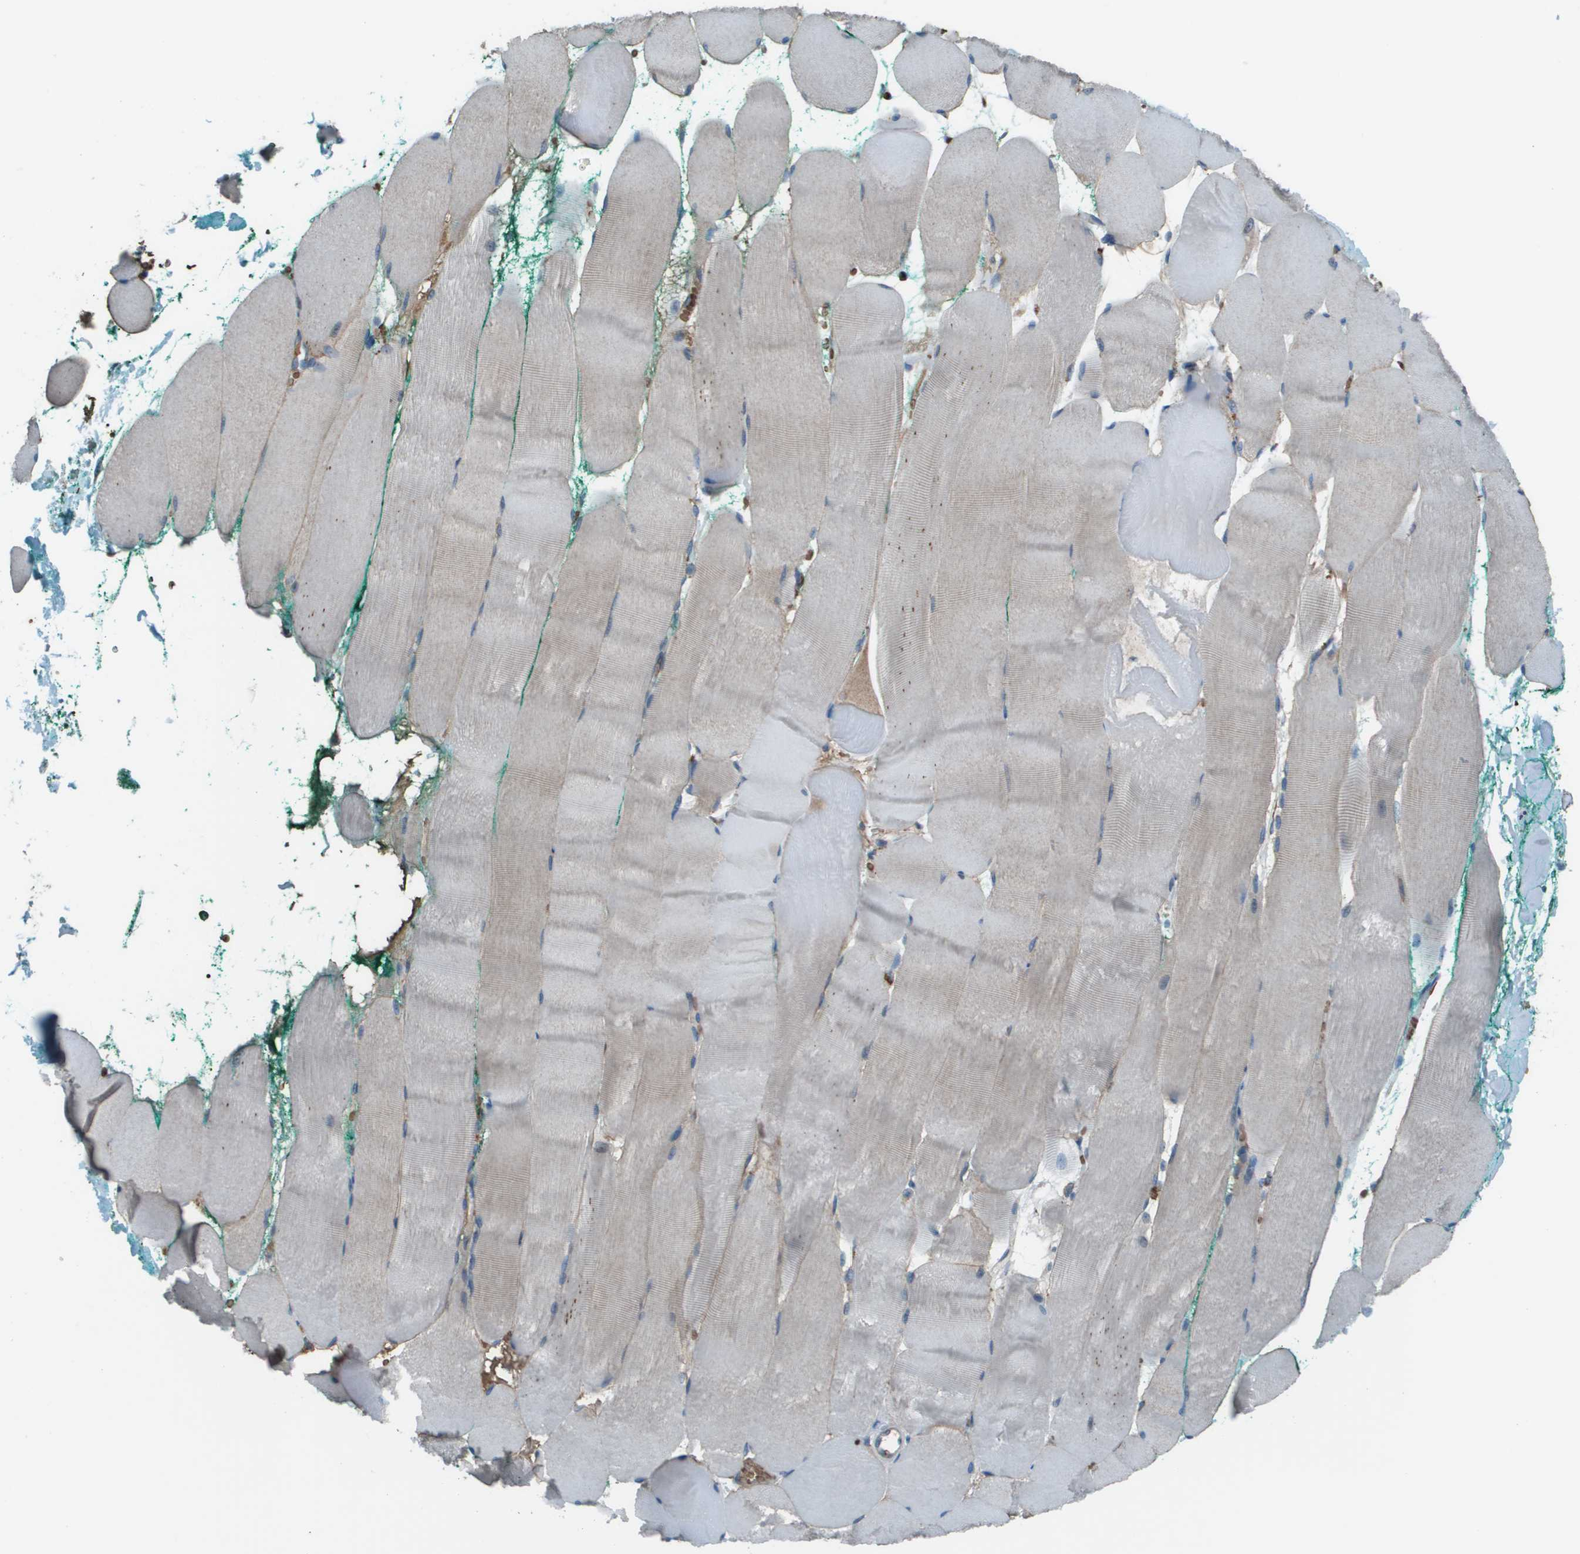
{"staining": {"intensity": "negative", "quantity": "none", "location": "none"}, "tissue": "skeletal muscle", "cell_type": "Myocytes", "image_type": "normal", "snomed": [{"axis": "morphology", "description": "Normal tissue, NOS"}, {"axis": "morphology", "description": "Squamous cell carcinoma, NOS"}, {"axis": "topography", "description": "Skeletal muscle"}], "caption": "A micrograph of skeletal muscle stained for a protein reveals no brown staining in myocytes. (DAB (3,3'-diaminobenzidine) immunohistochemistry (IHC) with hematoxylin counter stain).", "gene": "UTS2", "patient": {"sex": "male", "age": 51}}